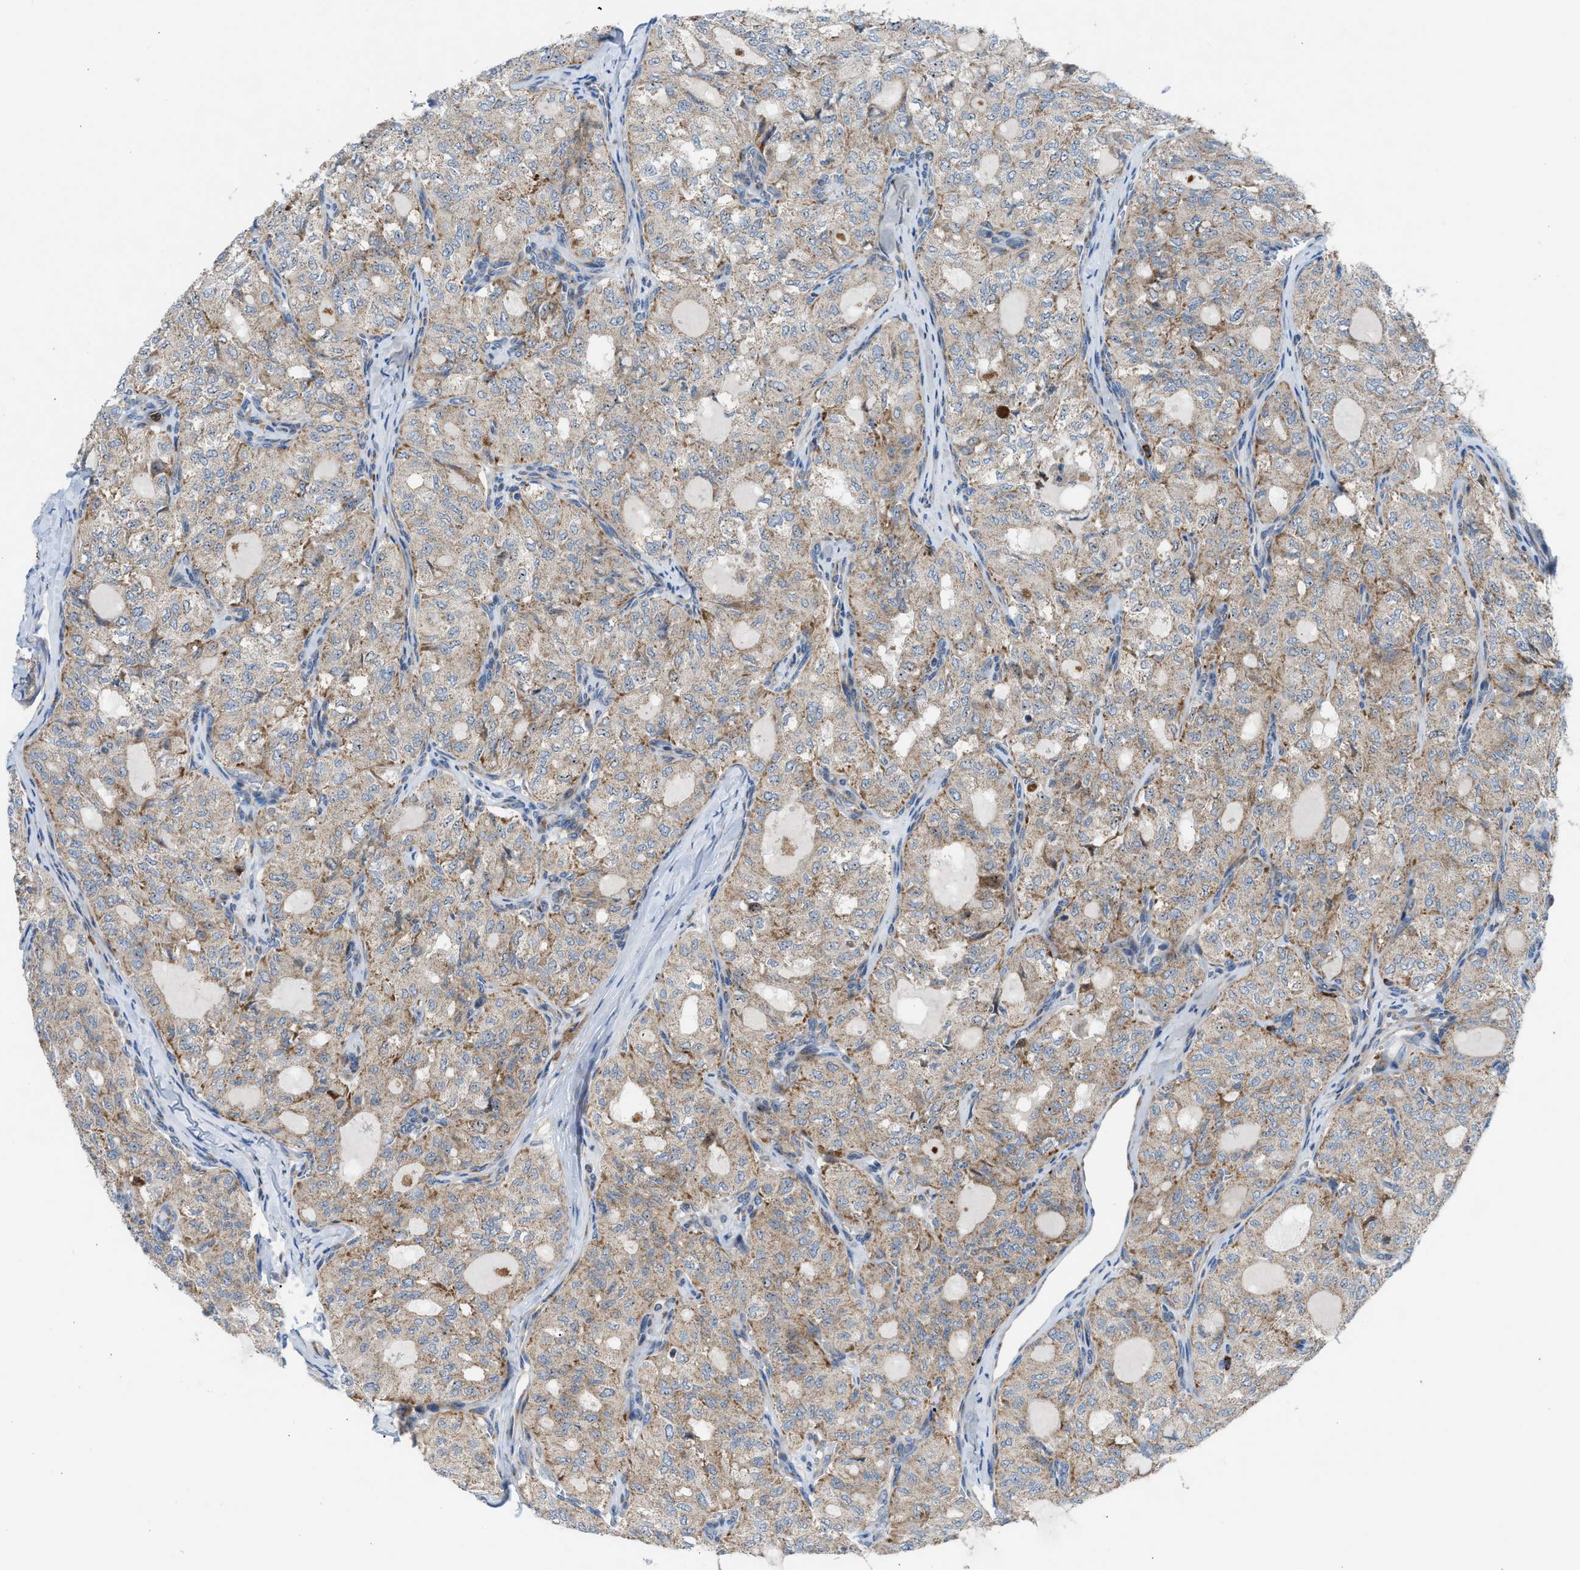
{"staining": {"intensity": "weak", "quantity": ">75%", "location": "cytoplasmic/membranous"}, "tissue": "thyroid cancer", "cell_type": "Tumor cells", "image_type": "cancer", "snomed": [{"axis": "morphology", "description": "Follicular adenoma carcinoma, NOS"}, {"axis": "topography", "description": "Thyroid gland"}], "caption": "DAB immunohistochemical staining of follicular adenoma carcinoma (thyroid) displays weak cytoplasmic/membranous protein staining in about >75% of tumor cells.", "gene": "TPH1", "patient": {"sex": "male", "age": 75}}